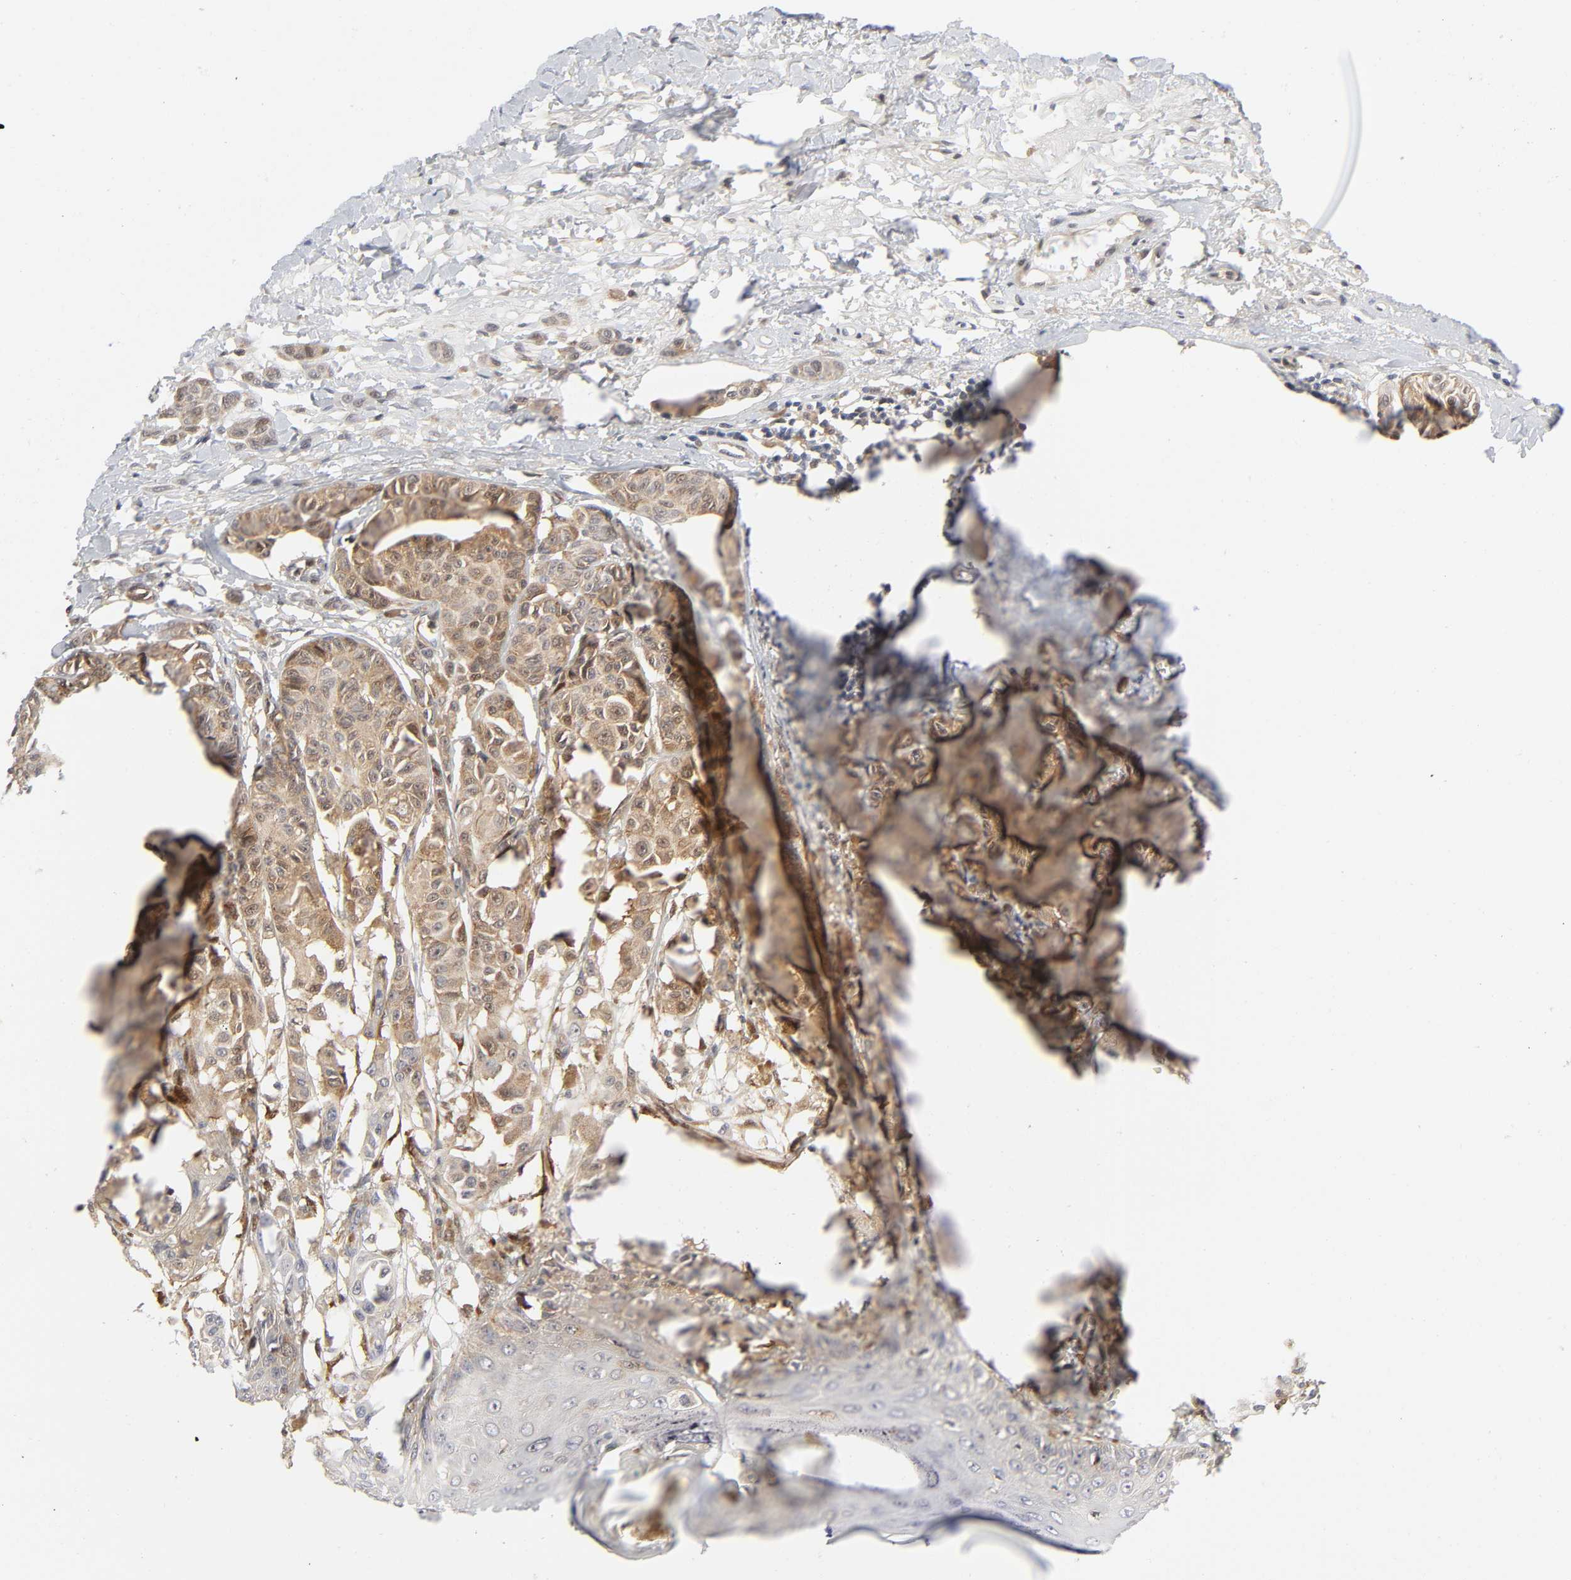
{"staining": {"intensity": "moderate", "quantity": ">75%", "location": "cytoplasmic/membranous"}, "tissue": "melanoma", "cell_type": "Tumor cells", "image_type": "cancer", "snomed": [{"axis": "morphology", "description": "Malignant melanoma, NOS"}, {"axis": "topography", "description": "Skin"}], "caption": "The histopathology image demonstrates a brown stain indicating the presence of a protein in the cytoplasmic/membranous of tumor cells in malignant melanoma.", "gene": "PTEN", "patient": {"sex": "male", "age": 76}}